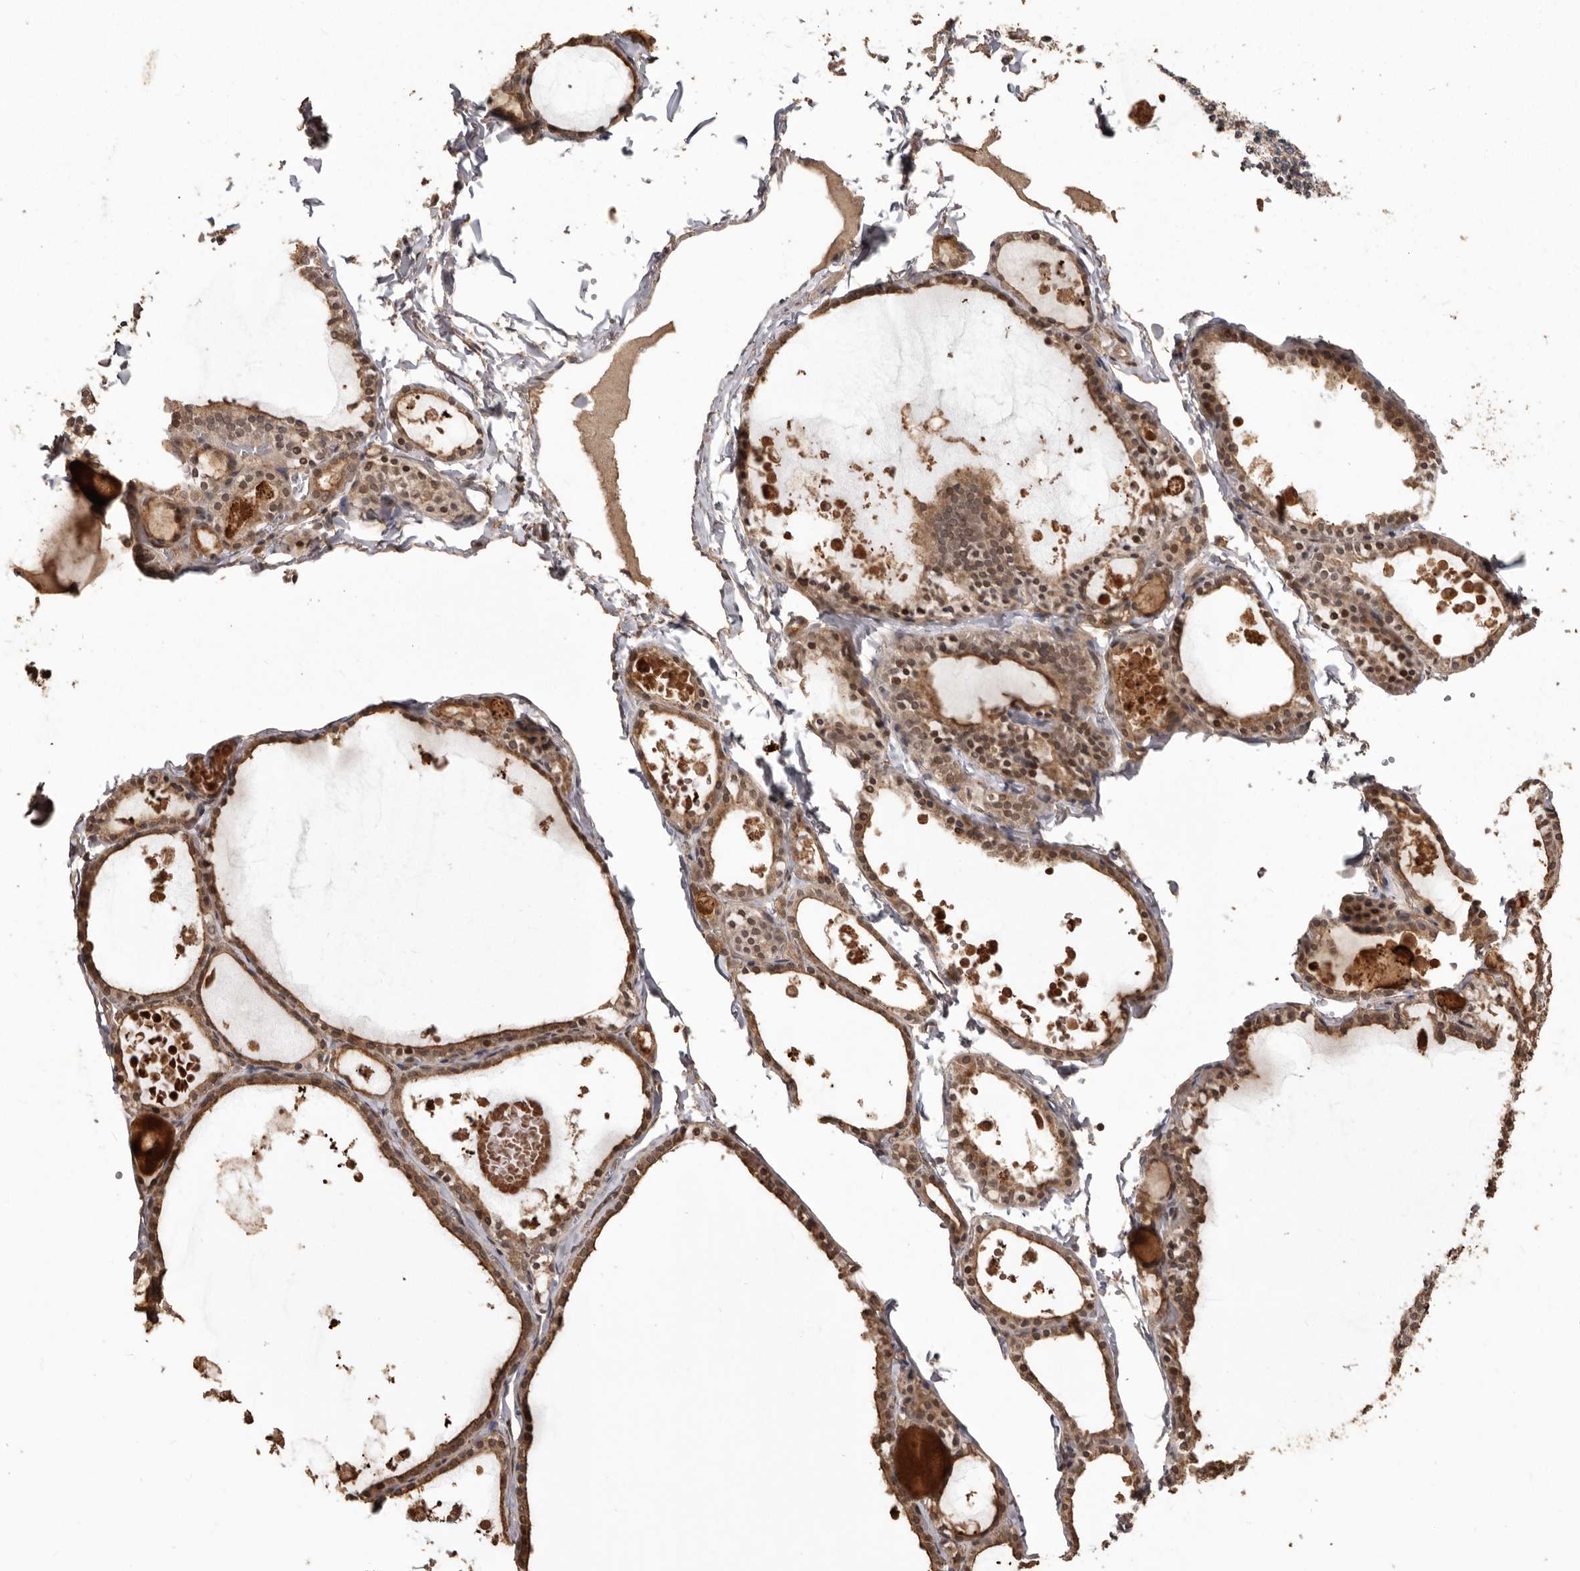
{"staining": {"intensity": "moderate", "quantity": ">75%", "location": "cytoplasmic/membranous"}, "tissue": "thyroid gland", "cell_type": "Glandular cells", "image_type": "normal", "snomed": [{"axis": "morphology", "description": "Normal tissue, NOS"}, {"axis": "topography", "description": "Thyroid gland"}], "caption": "Immunohistochemistry (IHC) of benign thyroid gland demonstrates medium levels of moderate cytoplasmic/membranous staining in about >75% of glandular cells.", "gene": "NUP43", "patient": {"sex": "male", "age": 56}}